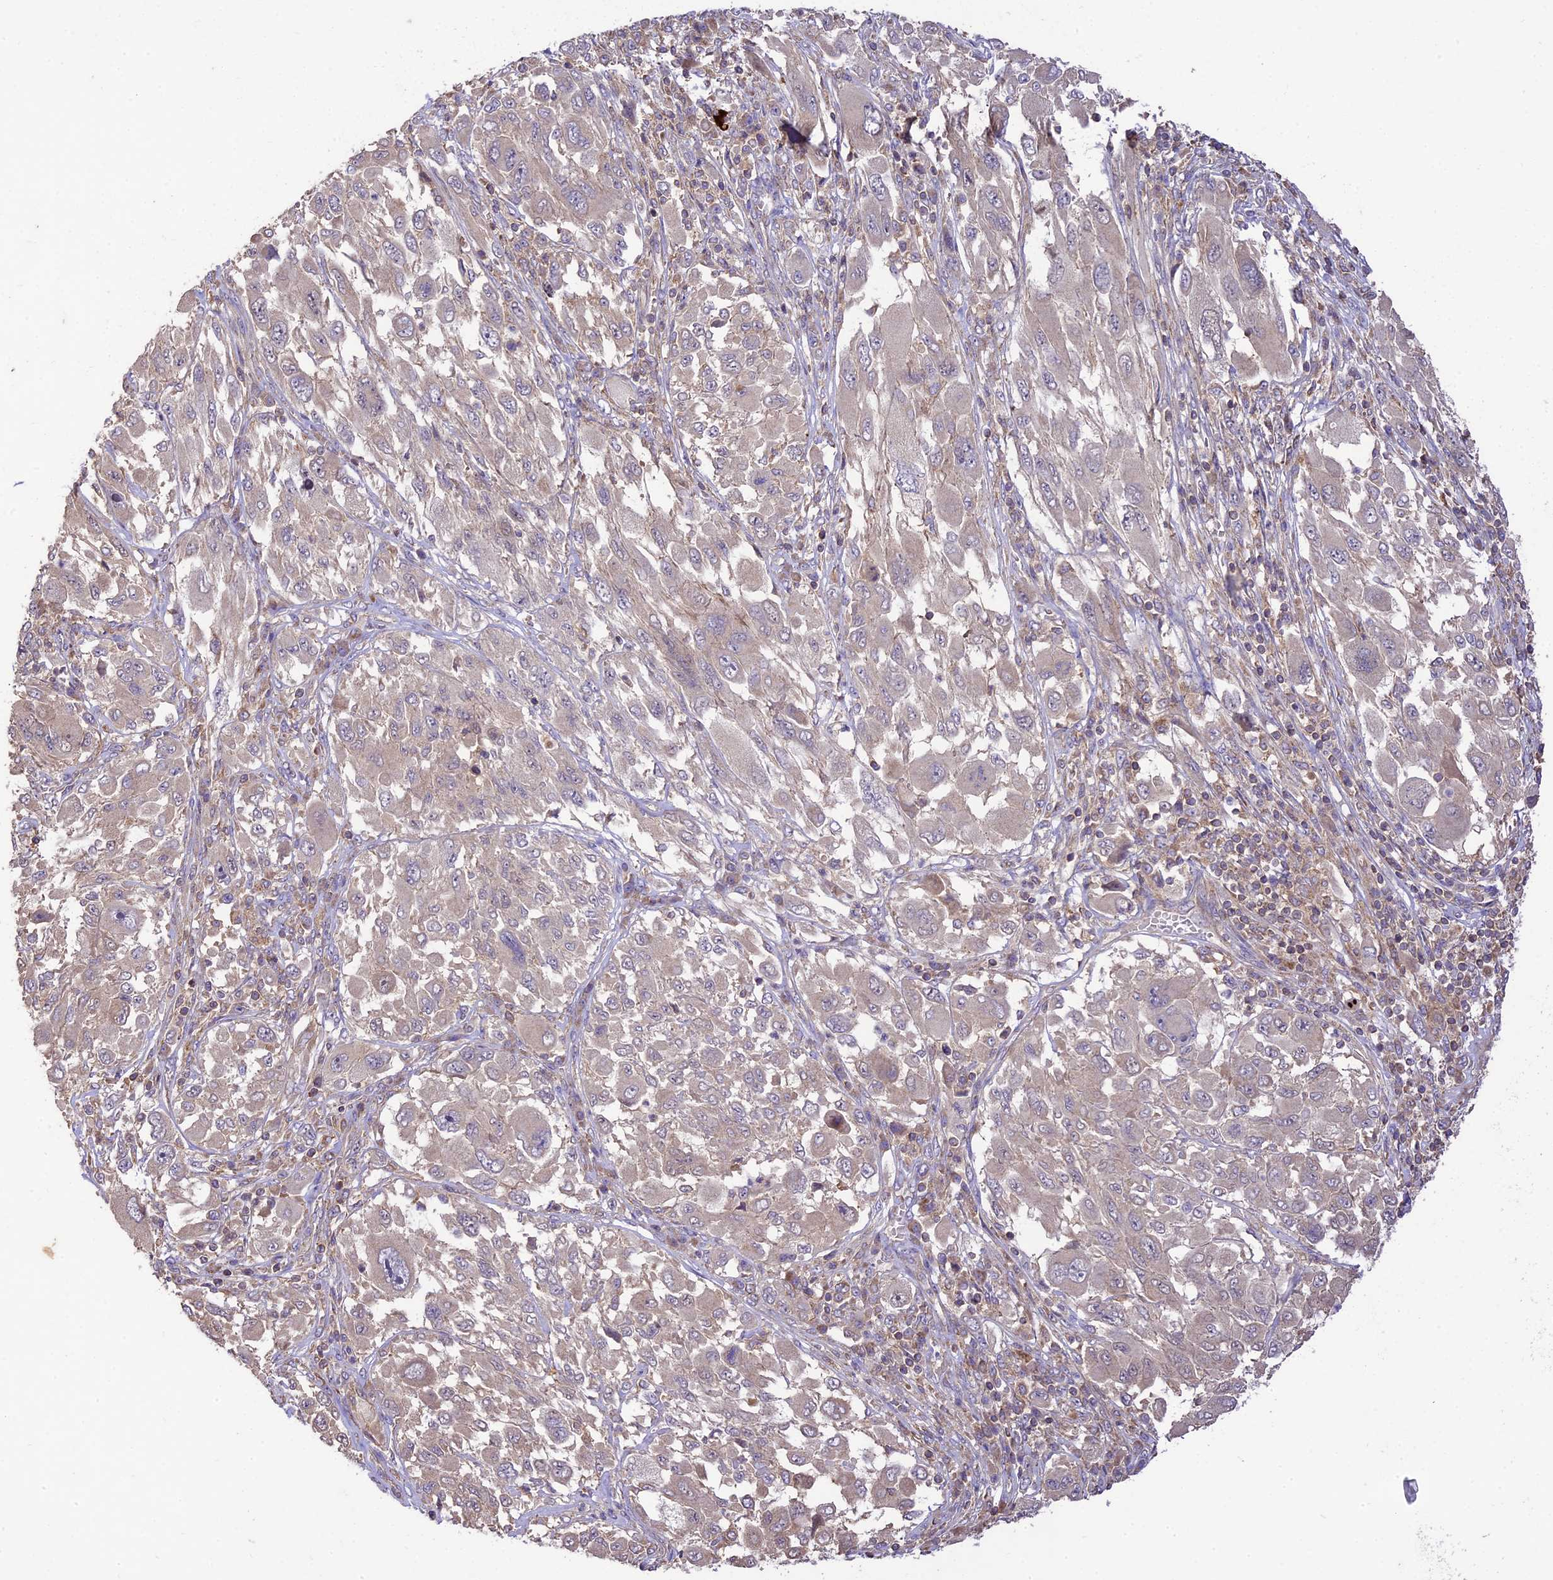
{"staining": {"intensity": "weak", "quantity": "<25%", "location": "cytoplasmic/membranous"}, "tissue": "melanoma", "cell_type": "Tumor cells", "image_type": "cancer", "snomed": [{"axis": "morphology", "description": "Malignant melanoma, NOS"}, {"axis": "topography", "description": "Skin"}], "caption": "DAB immunohistochemical staining of human melanoma exhibits no significant positivity in tumor cells.", "gene": "WDR88", "patient": {"sex": "female", "age": 91}}